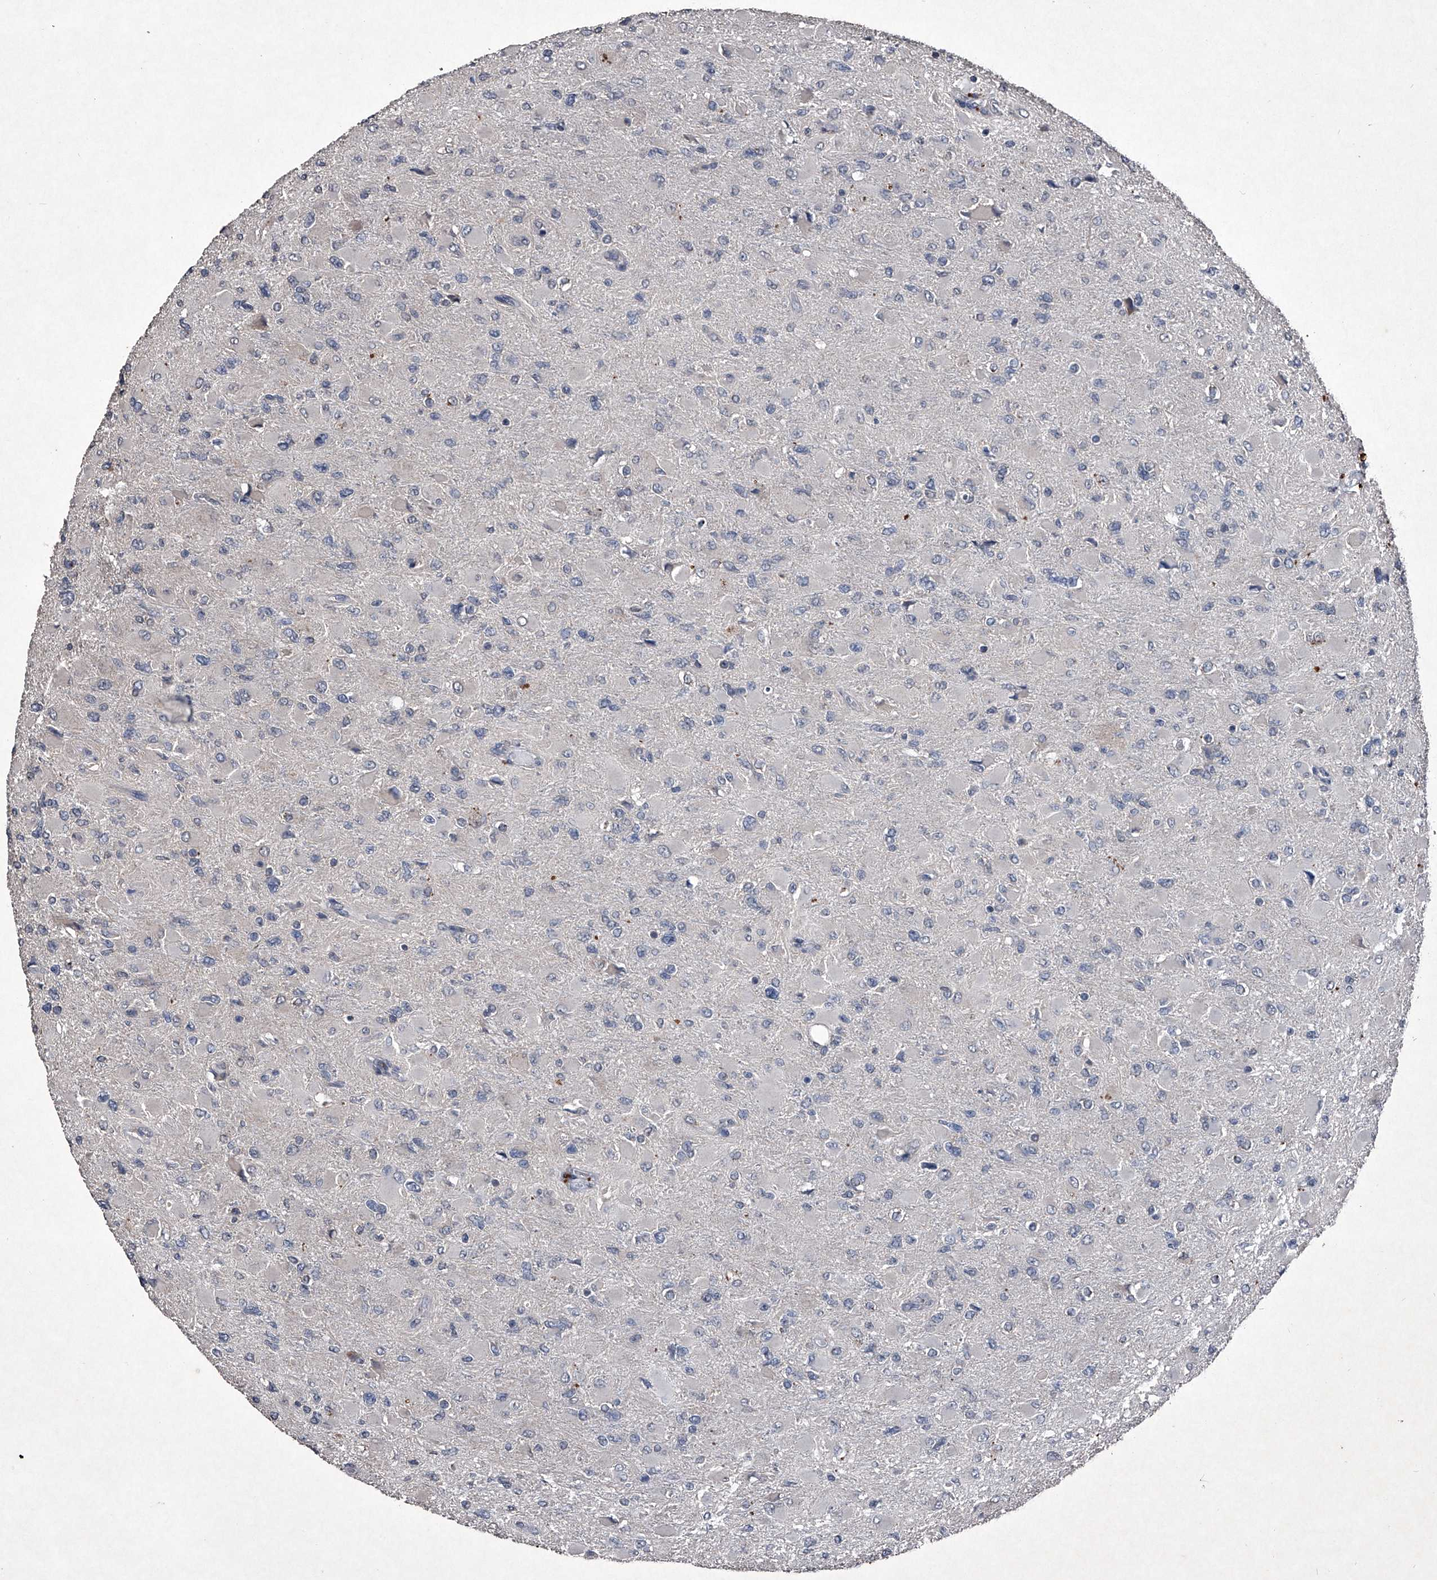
{"staining": {"intensity": "negative", "quantity": "none", "location": "none"}, "tissue": "glioma", "cell_type": "Tumor cells", "image_type": "cancer", "snomed": [{"axis": "morphology", "description": "Glioma, malignant, High grade"}, {"axis": "topography", "description": "Cerebral cortex"}], "caption": "High power microscopy micrograph of an immunohistochemistry image of glioma, revealing no significant positivity in tumor cells.", "gene": "MAPKAP1", "patient": {"sex": "female", "age": 36}}